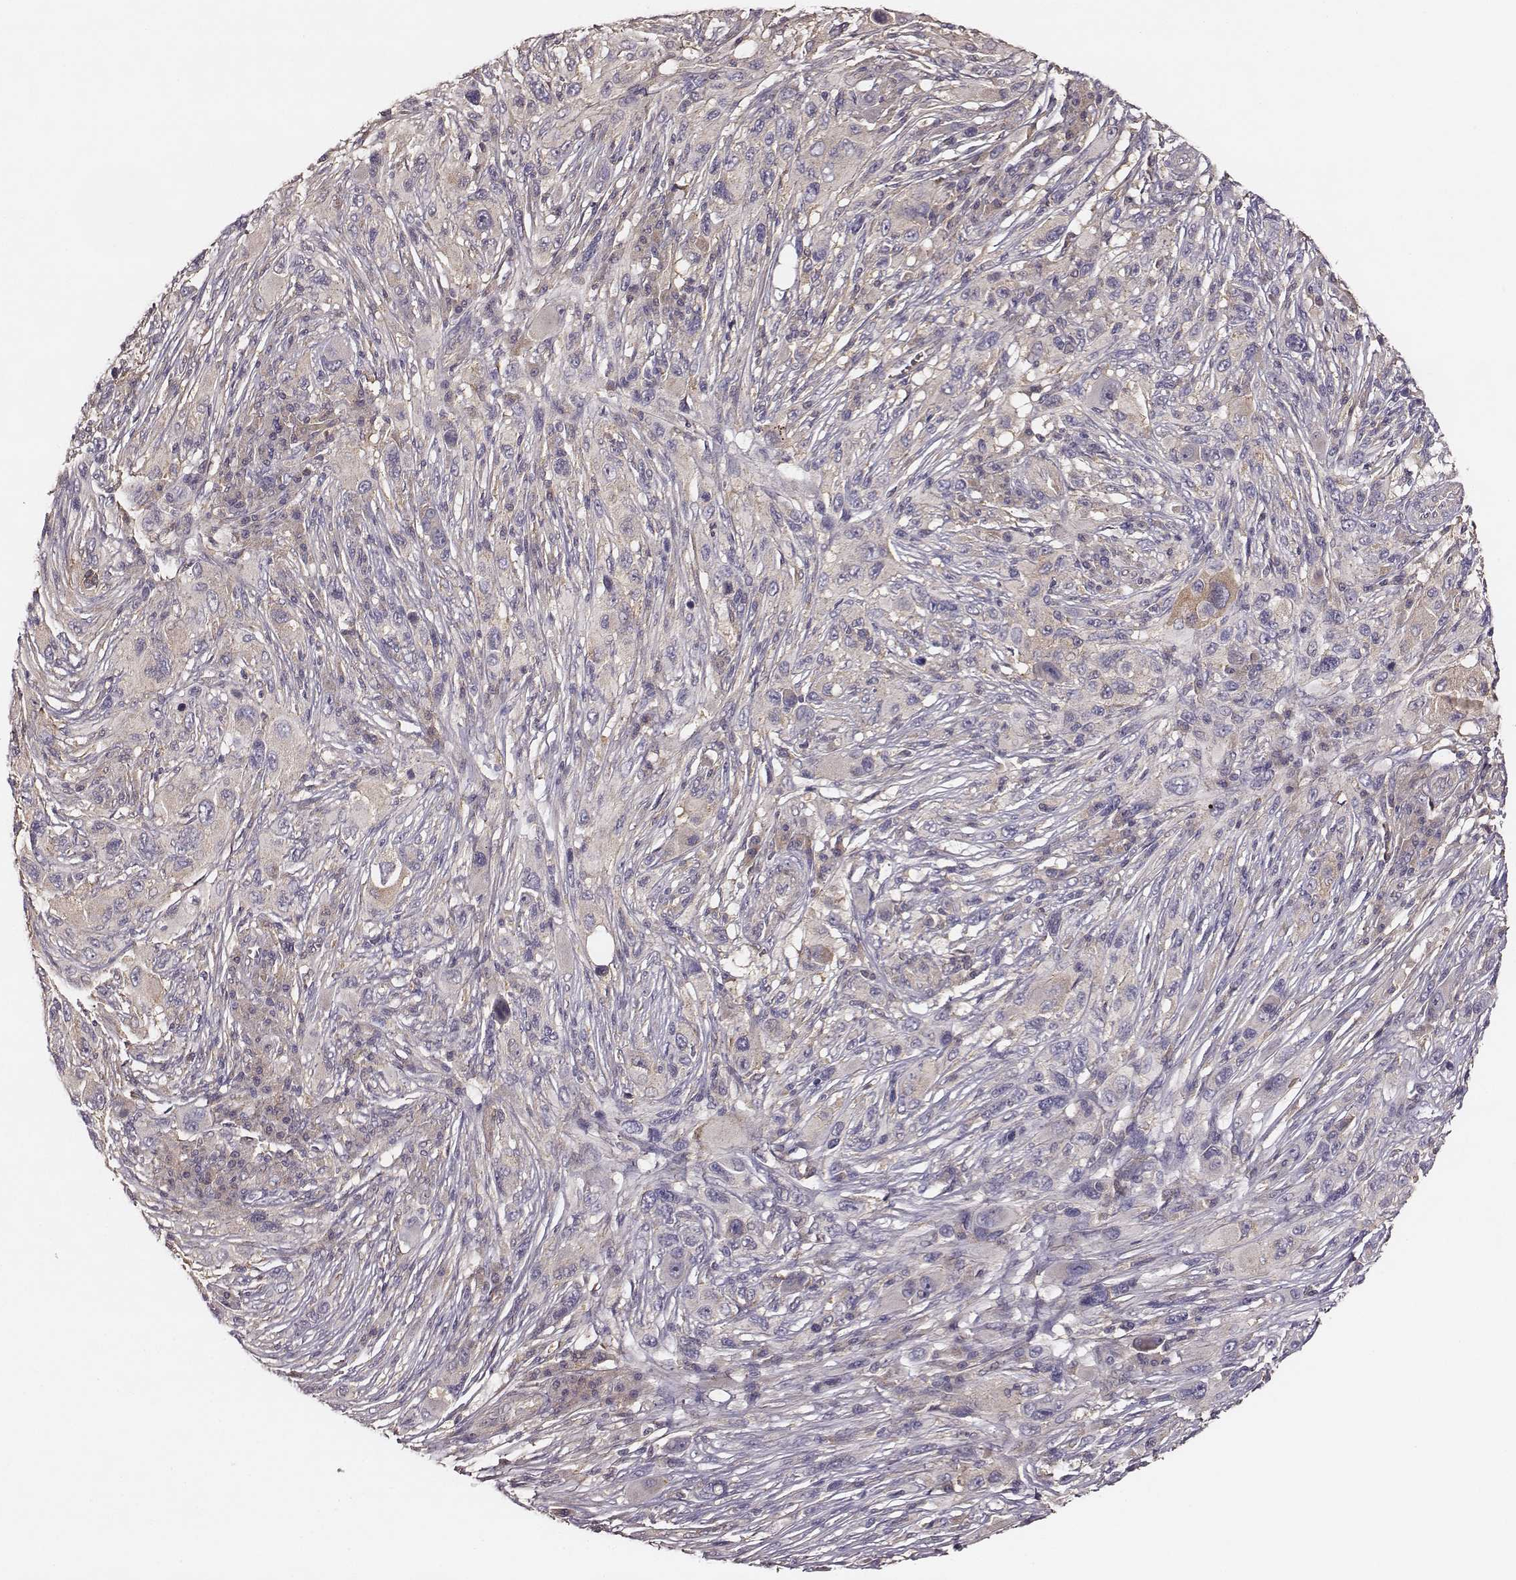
{"staining": {"intensity": "negative", "quantity": "none", "location": "none"}, "tissue": "melanoma", "cell_type": "Tumor cells", "image_type": "cancer", "snomed": [{"axis": "morphology", "description": "Malignant melanoma, NOS"}, {"axis": "topography", "description": "Skin"}], "caption": "Tumor cells show no significant protein positivity in melanoma.", "gene": "VPS26A", "patient": {"sex": "male", "age": 53}}